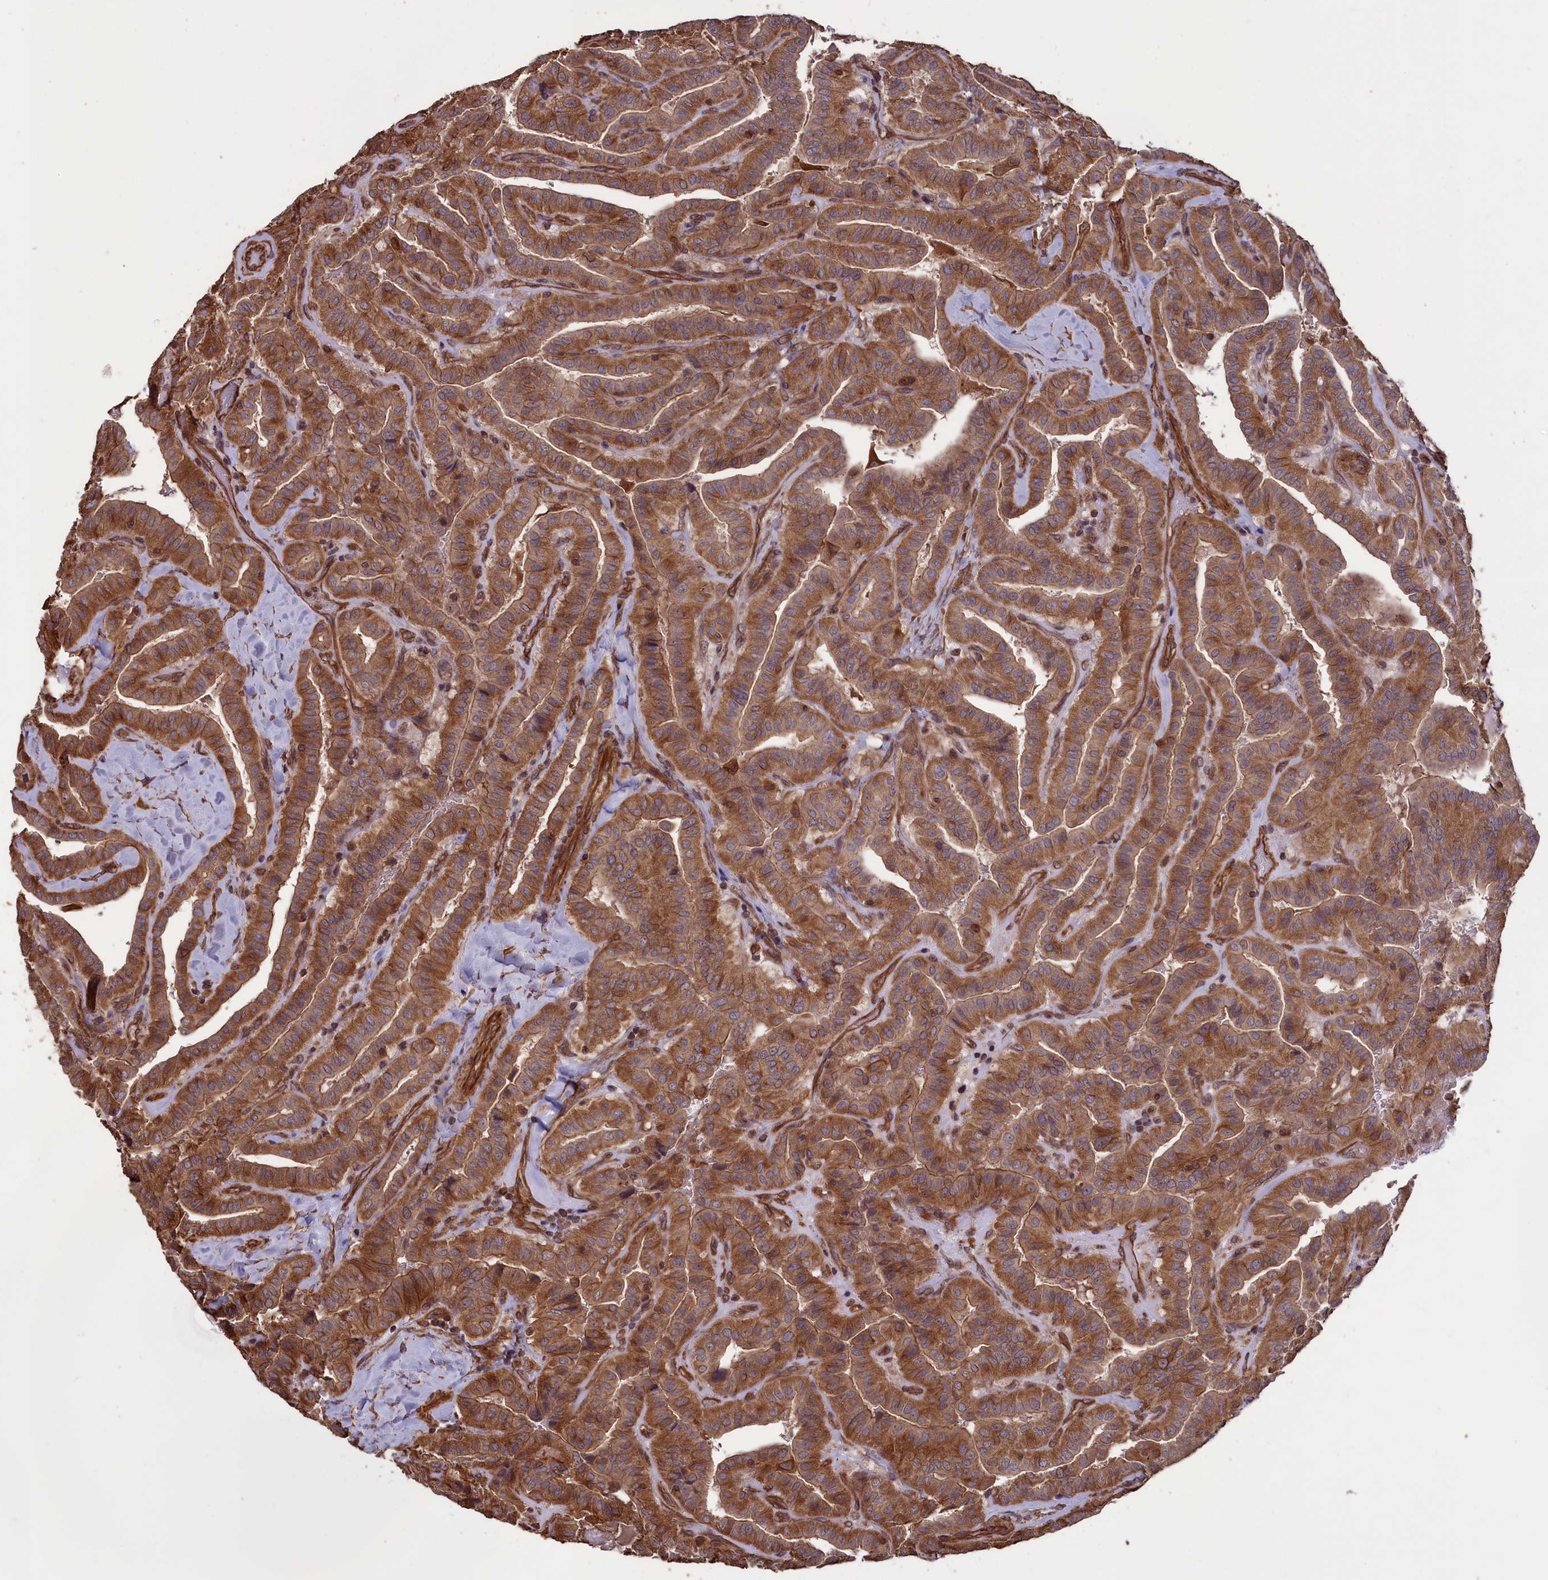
{"staining": {"intensity": "moderate", "quantity": ">75%", "location": "cytoplasmic/membranous"}, "tissue": "thyroid cancer", "cell_type": "Tumor cells", "image_type": "cancer", "snomed": [{"axis": "morphology", "description": "Papillary adenocarcinoma, NOS"}, {"axis": "topography", "description": "Thyroid gland"}], "caption": "Tumor cells reveal medium levels of moderate cytoplasmic/membranous positivity in about >75% of cells in thyroid cancer (papillary adenocarcinoma). (DAB (3,3'-diaminobenzidine) IHC, brown staining for protein, blue staining for nuclei).", "gene": "DAPK3", "patient": {"sex": "male", "age": 77}}